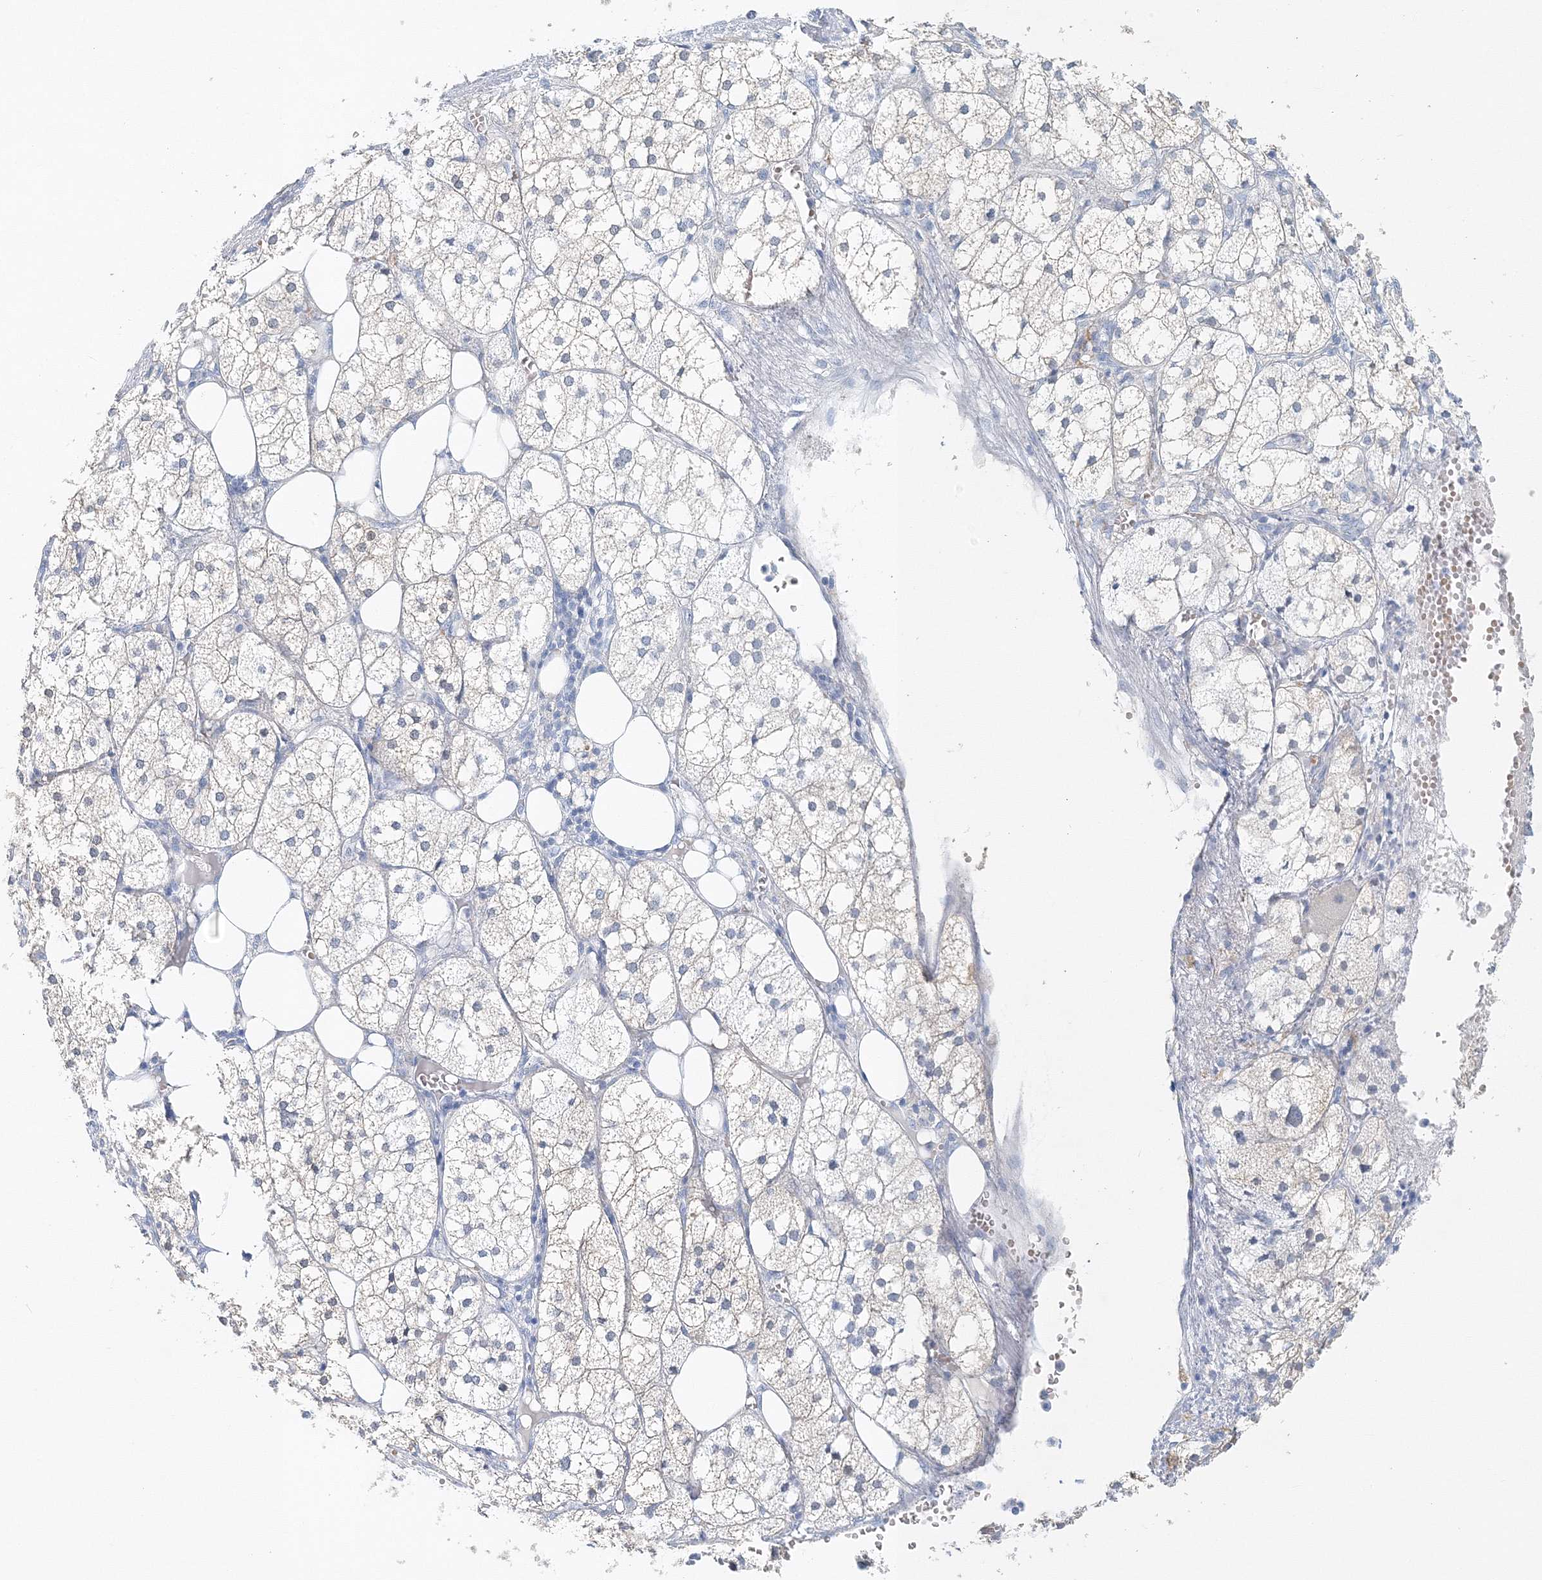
{"staining": {"intensity": "negative", "quantity": "none", "location": "none"}, "tissue": "adrenal gland", "cell_type": "Glandular cells", "image_type": "normal", "snomed": [{"axis": "morphology", "description": "Normal tissue, NOS"}, {"axis": "topography", "description": "Adrenal gland"}], "caption": "IHC micrograph of unremarkable adrenal gland: human adrenal gland stained with DAB (3,3'-diaminobenzidine) displays no significant protein positivity in glandular cells.", "gene": "VILL", "patient": {"sex": "female", "age": 61}}